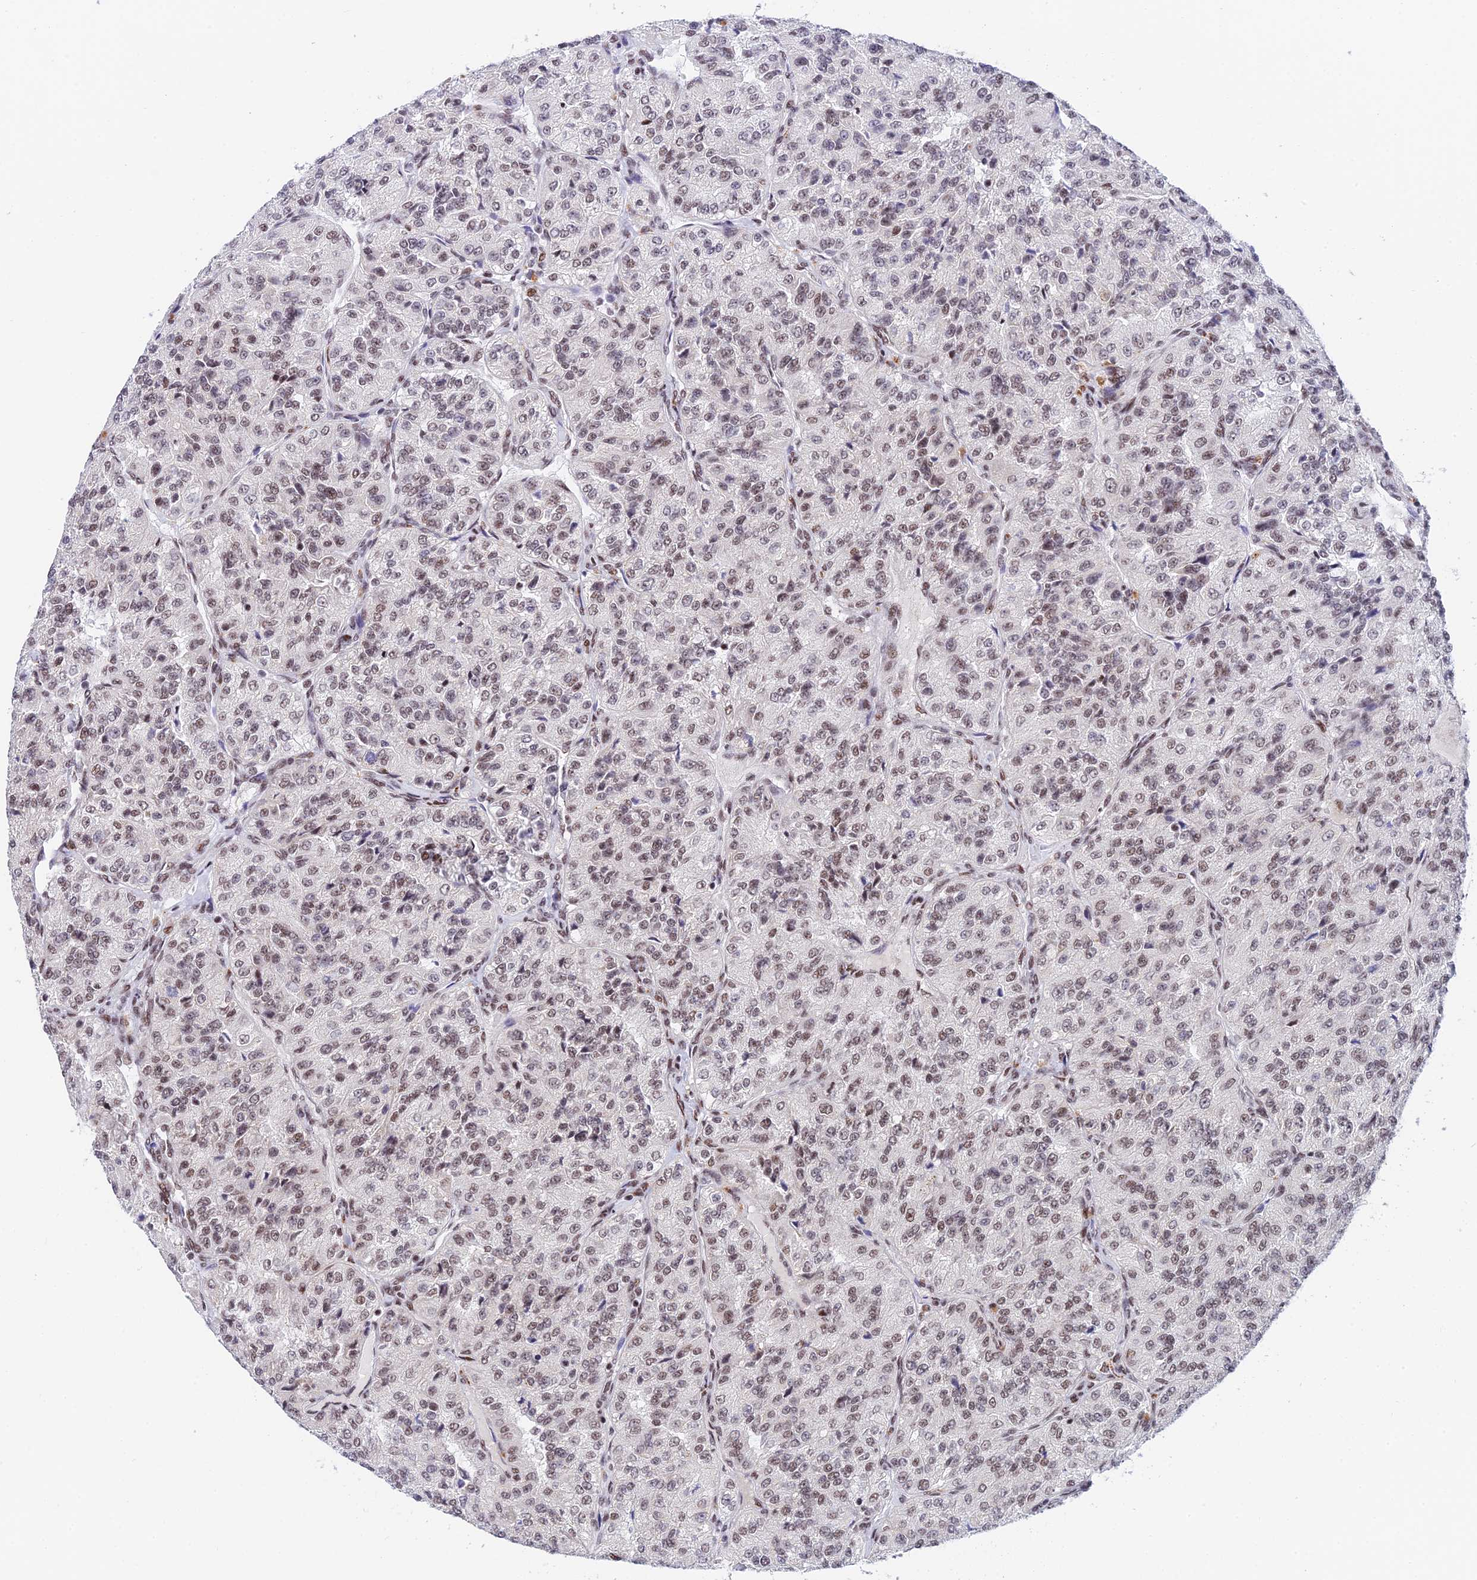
{"staining": {"intensity": "weak", "quantity": ">75%", "location": "nuclear"}, "tissue": "renal cancer", "cell_type": "Tumor cells", "image_type": "cancer", "snomed": [{"axis": "morphology", "description": "Adenocarcinoma, NOS"}, {"axis": "topography", "description": "Kidney"}], "caption": "IHC of renal cancer exhibits low levels of weak nuclear expression in about >75% of tumor cells. (DAB (3,3'-diaminobenzidine) IHC, brown staining for protein, blue staining for nuclei).", "gene": "USP22", "patient": {"sex": "female", "age": 63}}